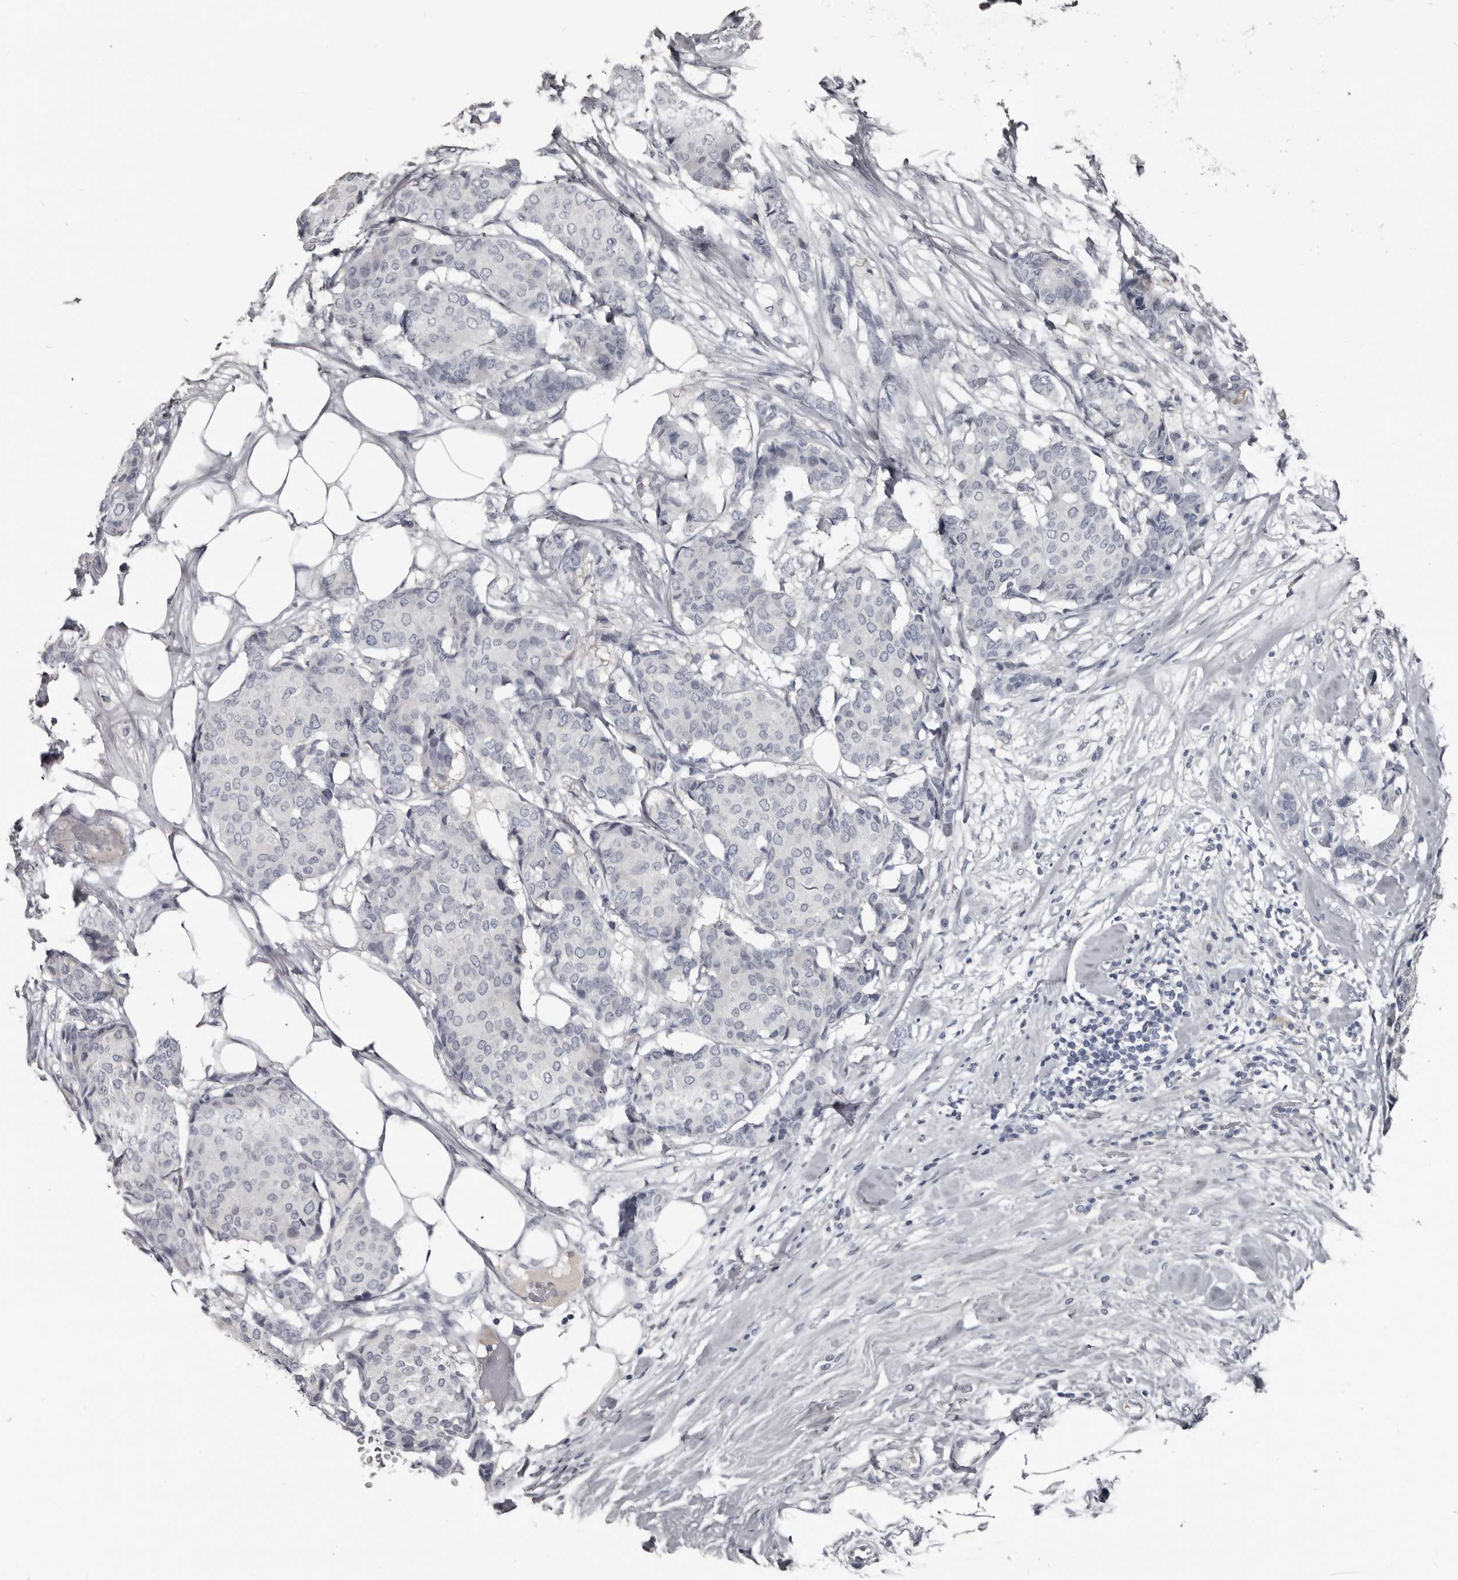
{"staining": {"intensity": "negative", "quantity": "none", "location": "none"}, "tissue": "breast cancer", "cell_type": "Tumor cells", "image_type": "cancer", "snomed": [{"axis": "morphology", "description": "Duct carcinoma"}, {"axis": "topography", "description": "Breast"}], "caption": "An image of human breast cancer (intraductal carcinoma) is negative for staining in tumor cells.", "gene": "GREB1", "patient": {"sex": "female", "age": 75}}